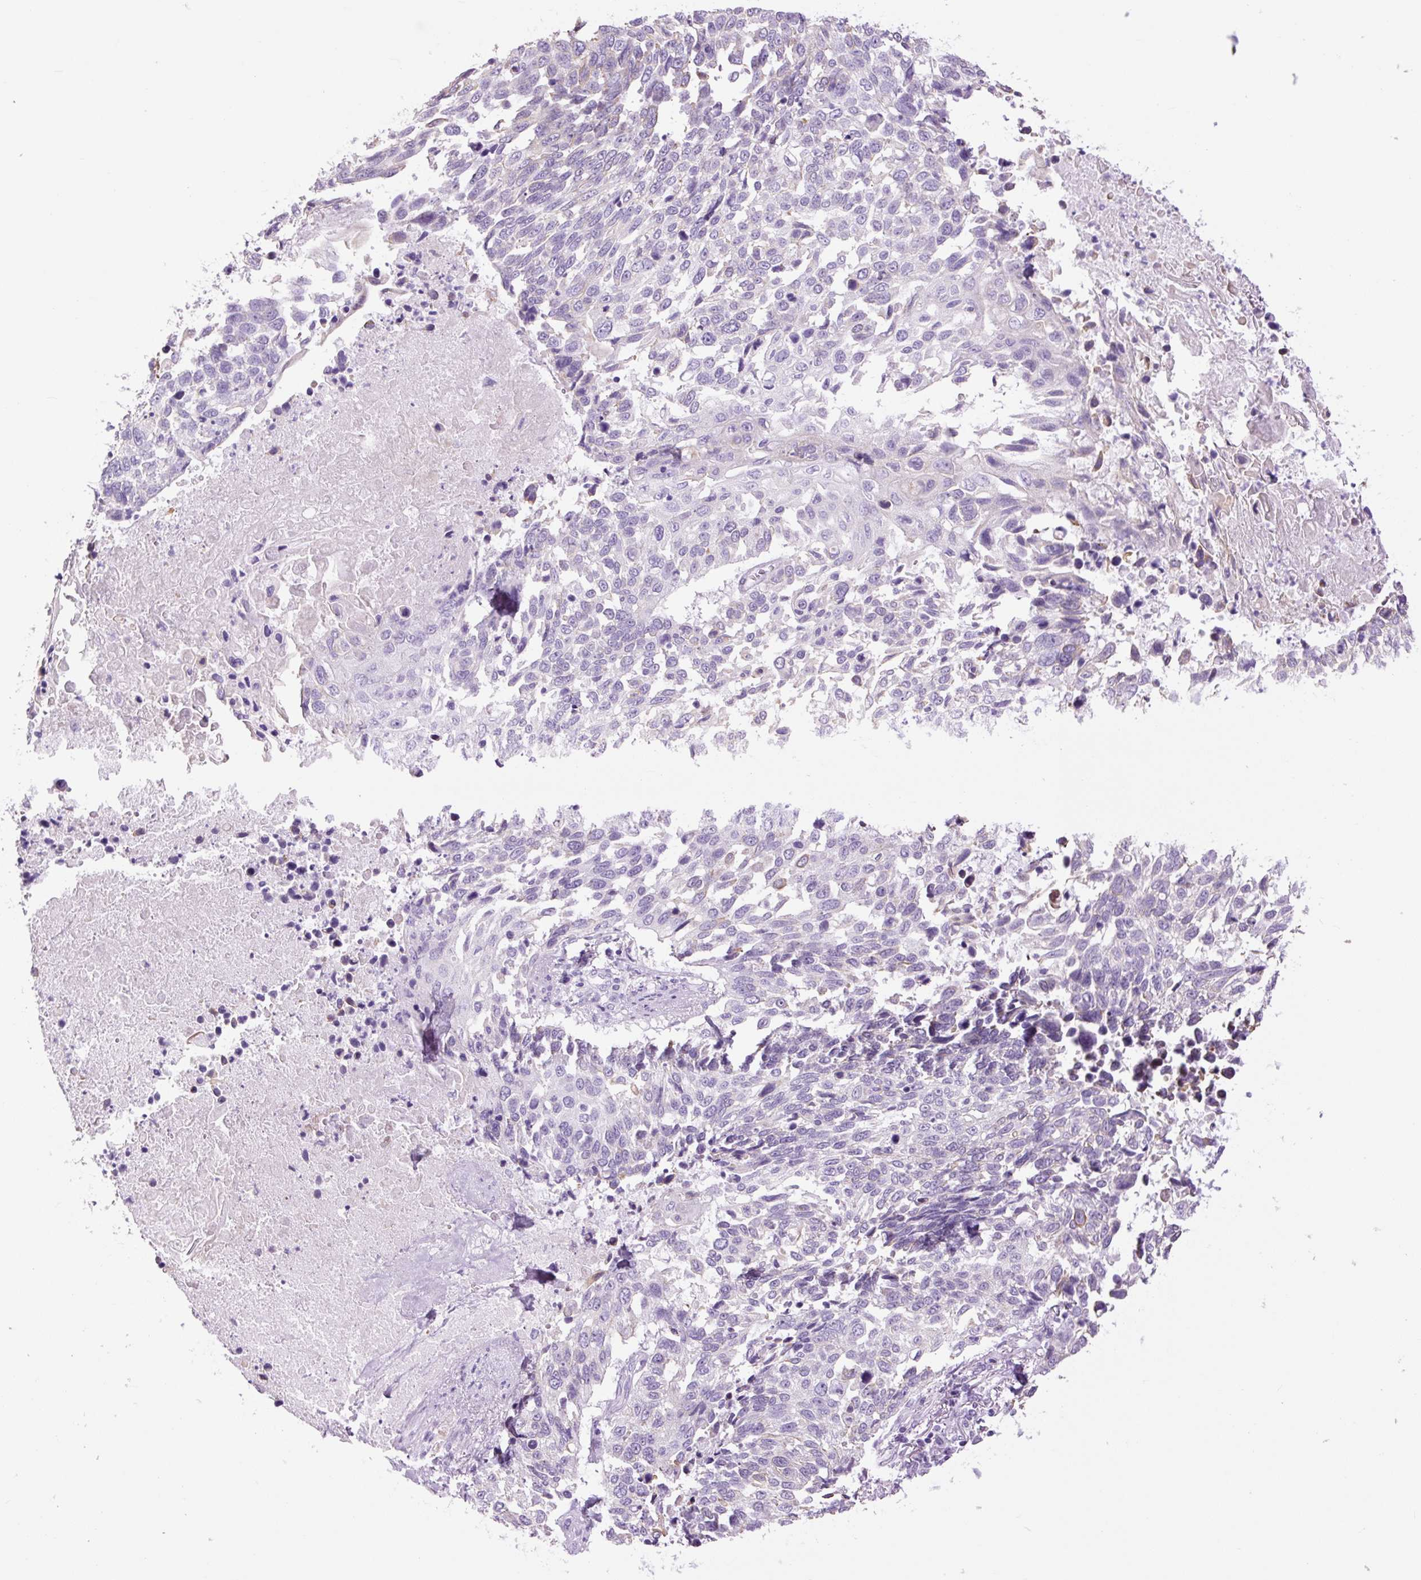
{"staining": {"intensity": "negative", "quantity": "none", "location": "none"}, "tissue": "lung cancer", "cell_type": "Tumor cells", "image_type": "cancer", "snomed": [{"axis": "morphology", "description": "Squamous cell carcinoma, NOS"}, {"axis": "topography", "description": "Lung"}], "caption": "The IHC micrograph has no significant staining in tumor cells of squamous cell carcinoma (lung) tissue.", "gene": "TFF2", "patient": {"sex": "male", "age": 62}}